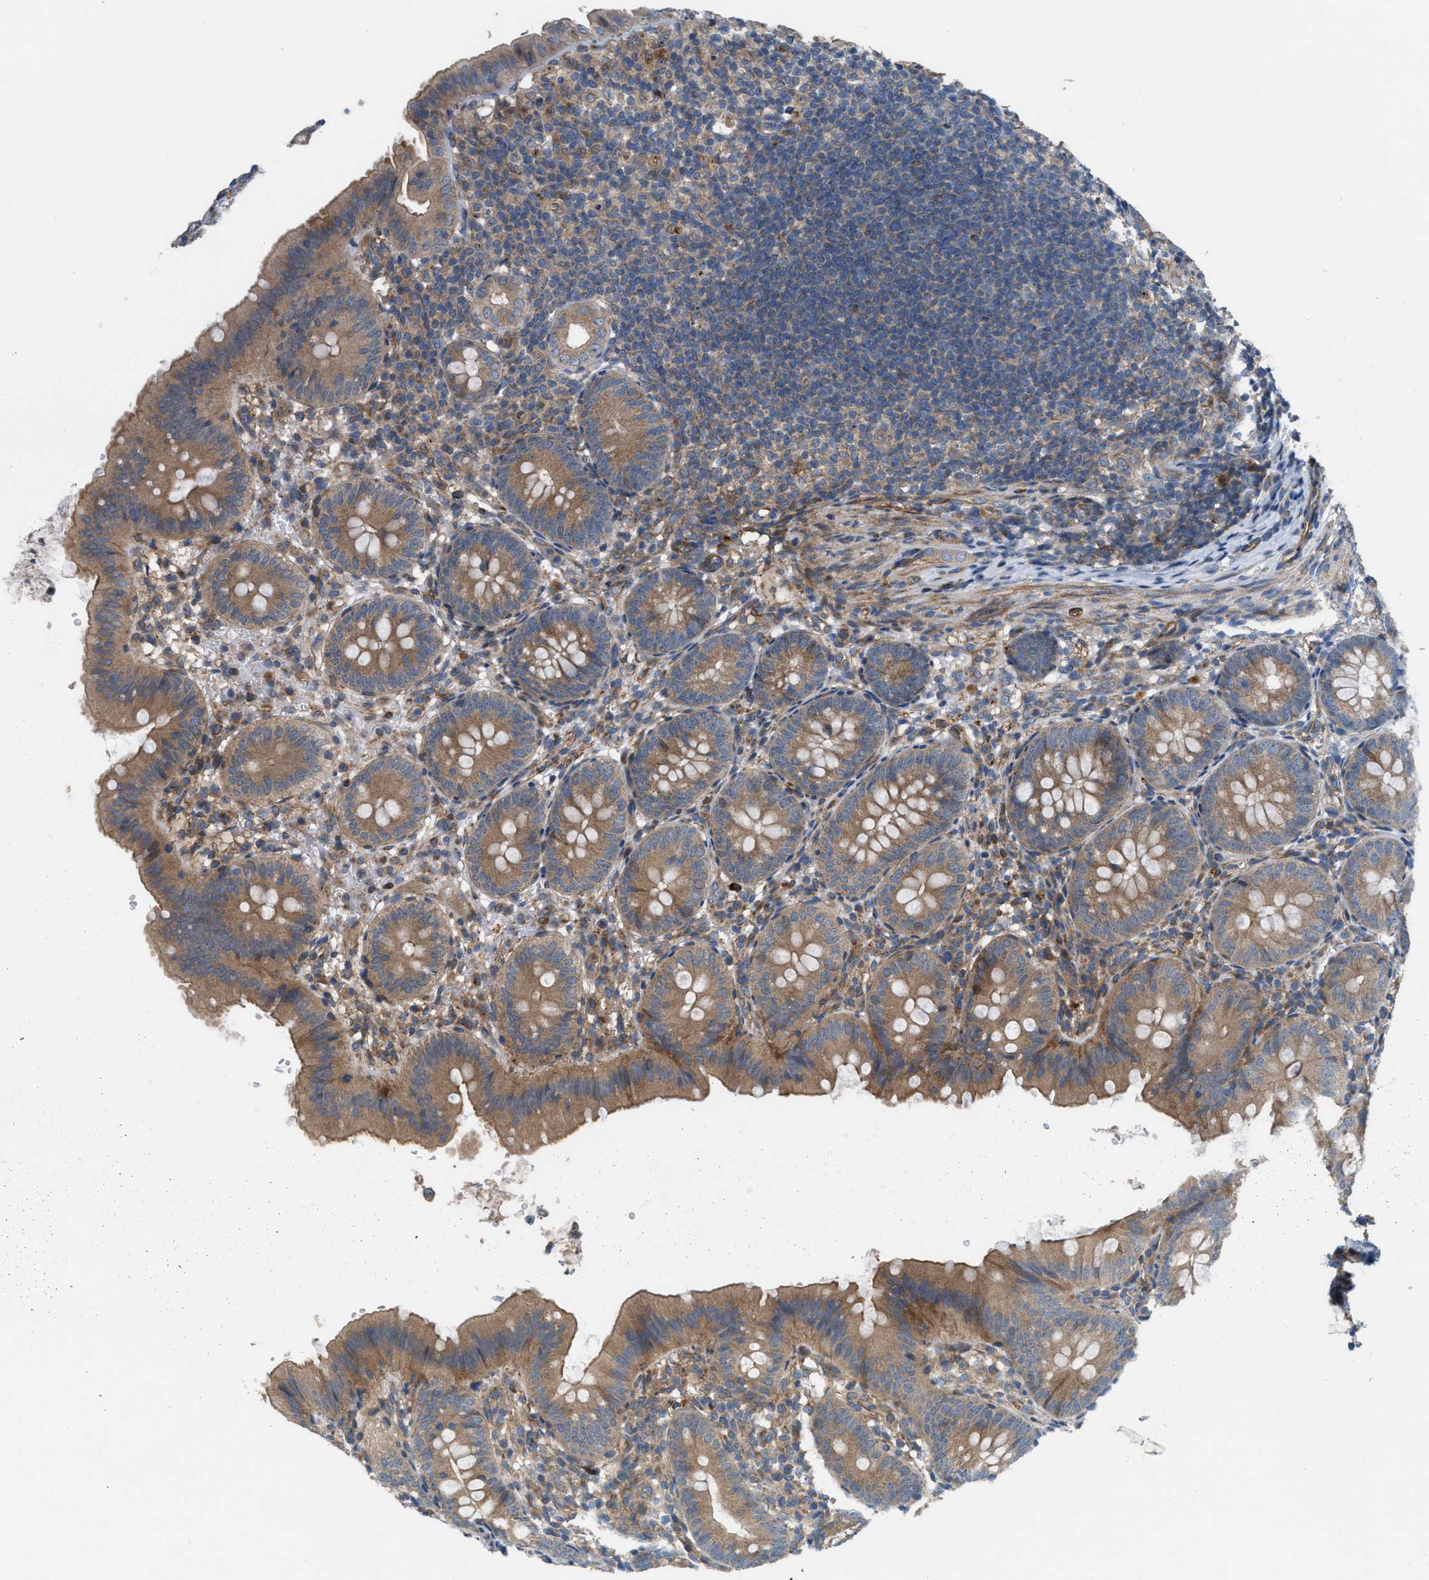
{"staining": {"intensity": "moderate", "quantity": ">75%", "location": "cytoplasmic/membranous"}, "tissue": "appendix", "cell_type": "Glandular cells", "image_type": "normal", "snomed": [{"axis": "morphology", "description": "Normal tissue, NOS"}, {"axis": "topography", "description": "Appendix"}], "caption": "This photomicrograph exhibits unremarkable appendix stained with immunohistochemistry to label a protein in brown. The cytoplasmic/membranous of glandular cells show moderate positivity for the protein. Nuclei are counter-stained blue.", "gene": "CYB5D1", "patient": {"sex": "male", "age": 1}}